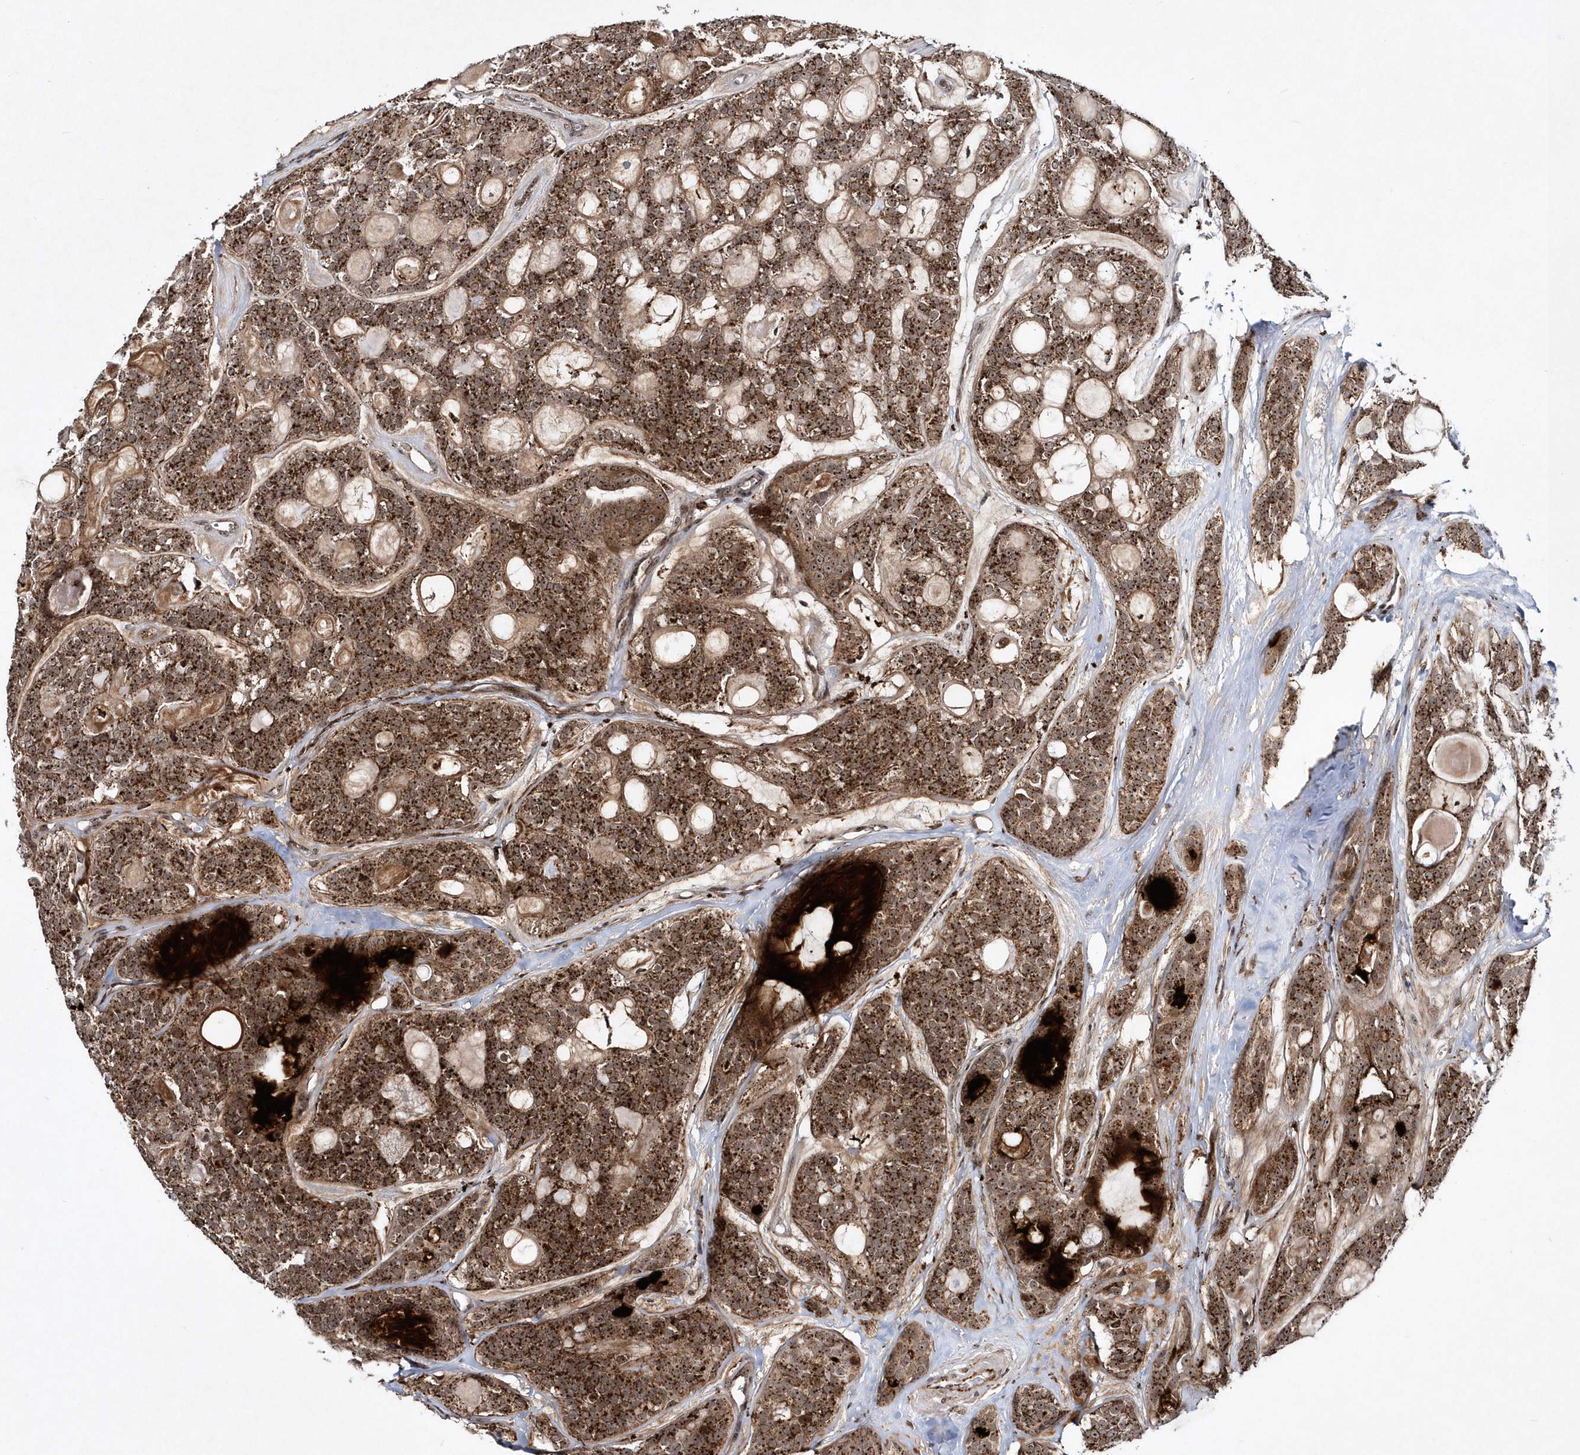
{"staining": {"intensity": "strong", "quantity": ">75%", "location": "cytoplasmic/membranous,nuclear"}, "tissue": "head and neck cancer", "cell_type": "Tumor cells", "image_type": "cancer", "snomed": [{"axis": "morphology", "description": "Adenocarcinoma, NOS"}, {"axis": "topography", "description": "Head-Neck"}], "caption": "The immunohistochemical stain highlights strong cytoplasmic/membranous and nuclear positivity in tumor cells of head and neck cancer (adenocarcinoma) tissue.", "gene": "SOWAHB", "patient": {"sex": "male", "age": 66}}